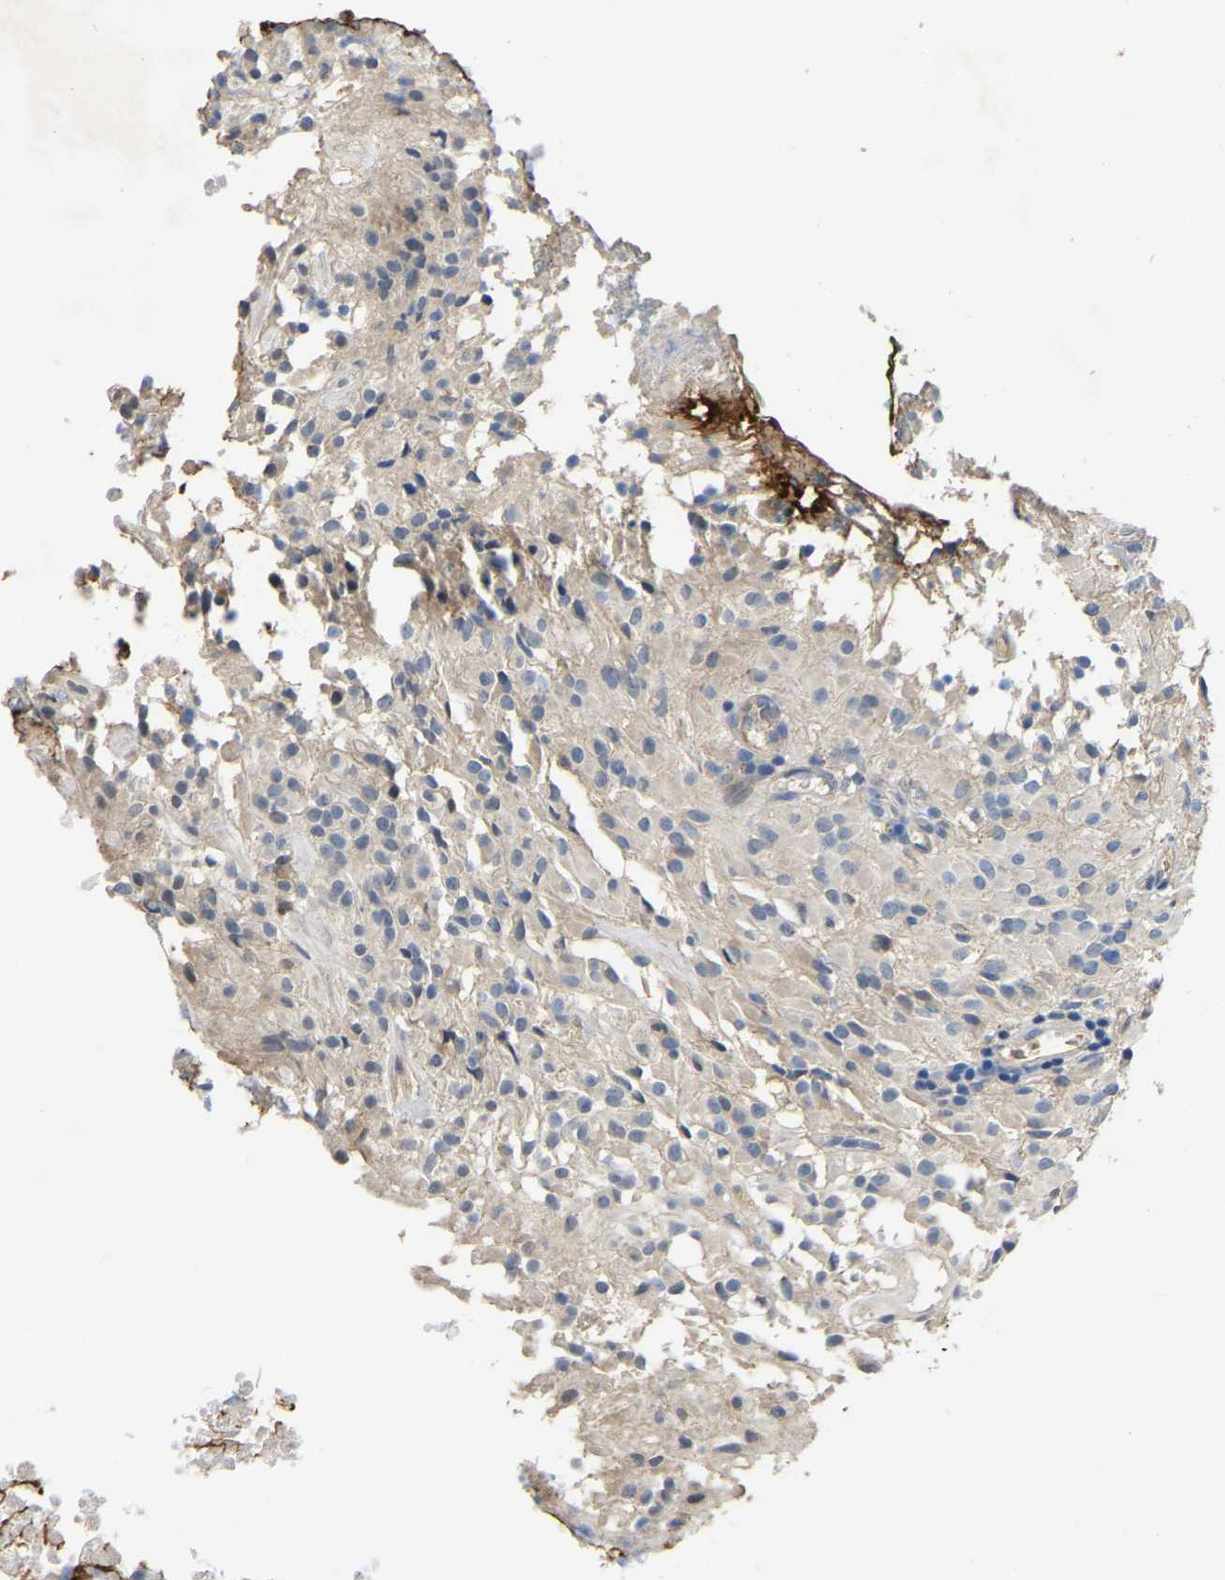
{"staining": {"intensity": "negative", "quantity": "none", "location": "none"}, "tissue": "glioma", "cell_type": "Tumor cells", "image_type": "cancer", "snomed": [{"axis": "morphology", "description": "Glioma, malignant, High grade"}, {"axis": "topography", "description": "Brain"}], "caption": "Tumor cells are negative for brown protein staining in glioma. (Immunohistochemistry, brightfield microscopy, high magnification).", "gene": "HIGD2B", "patient": {"sex": "female", "age": 59}}